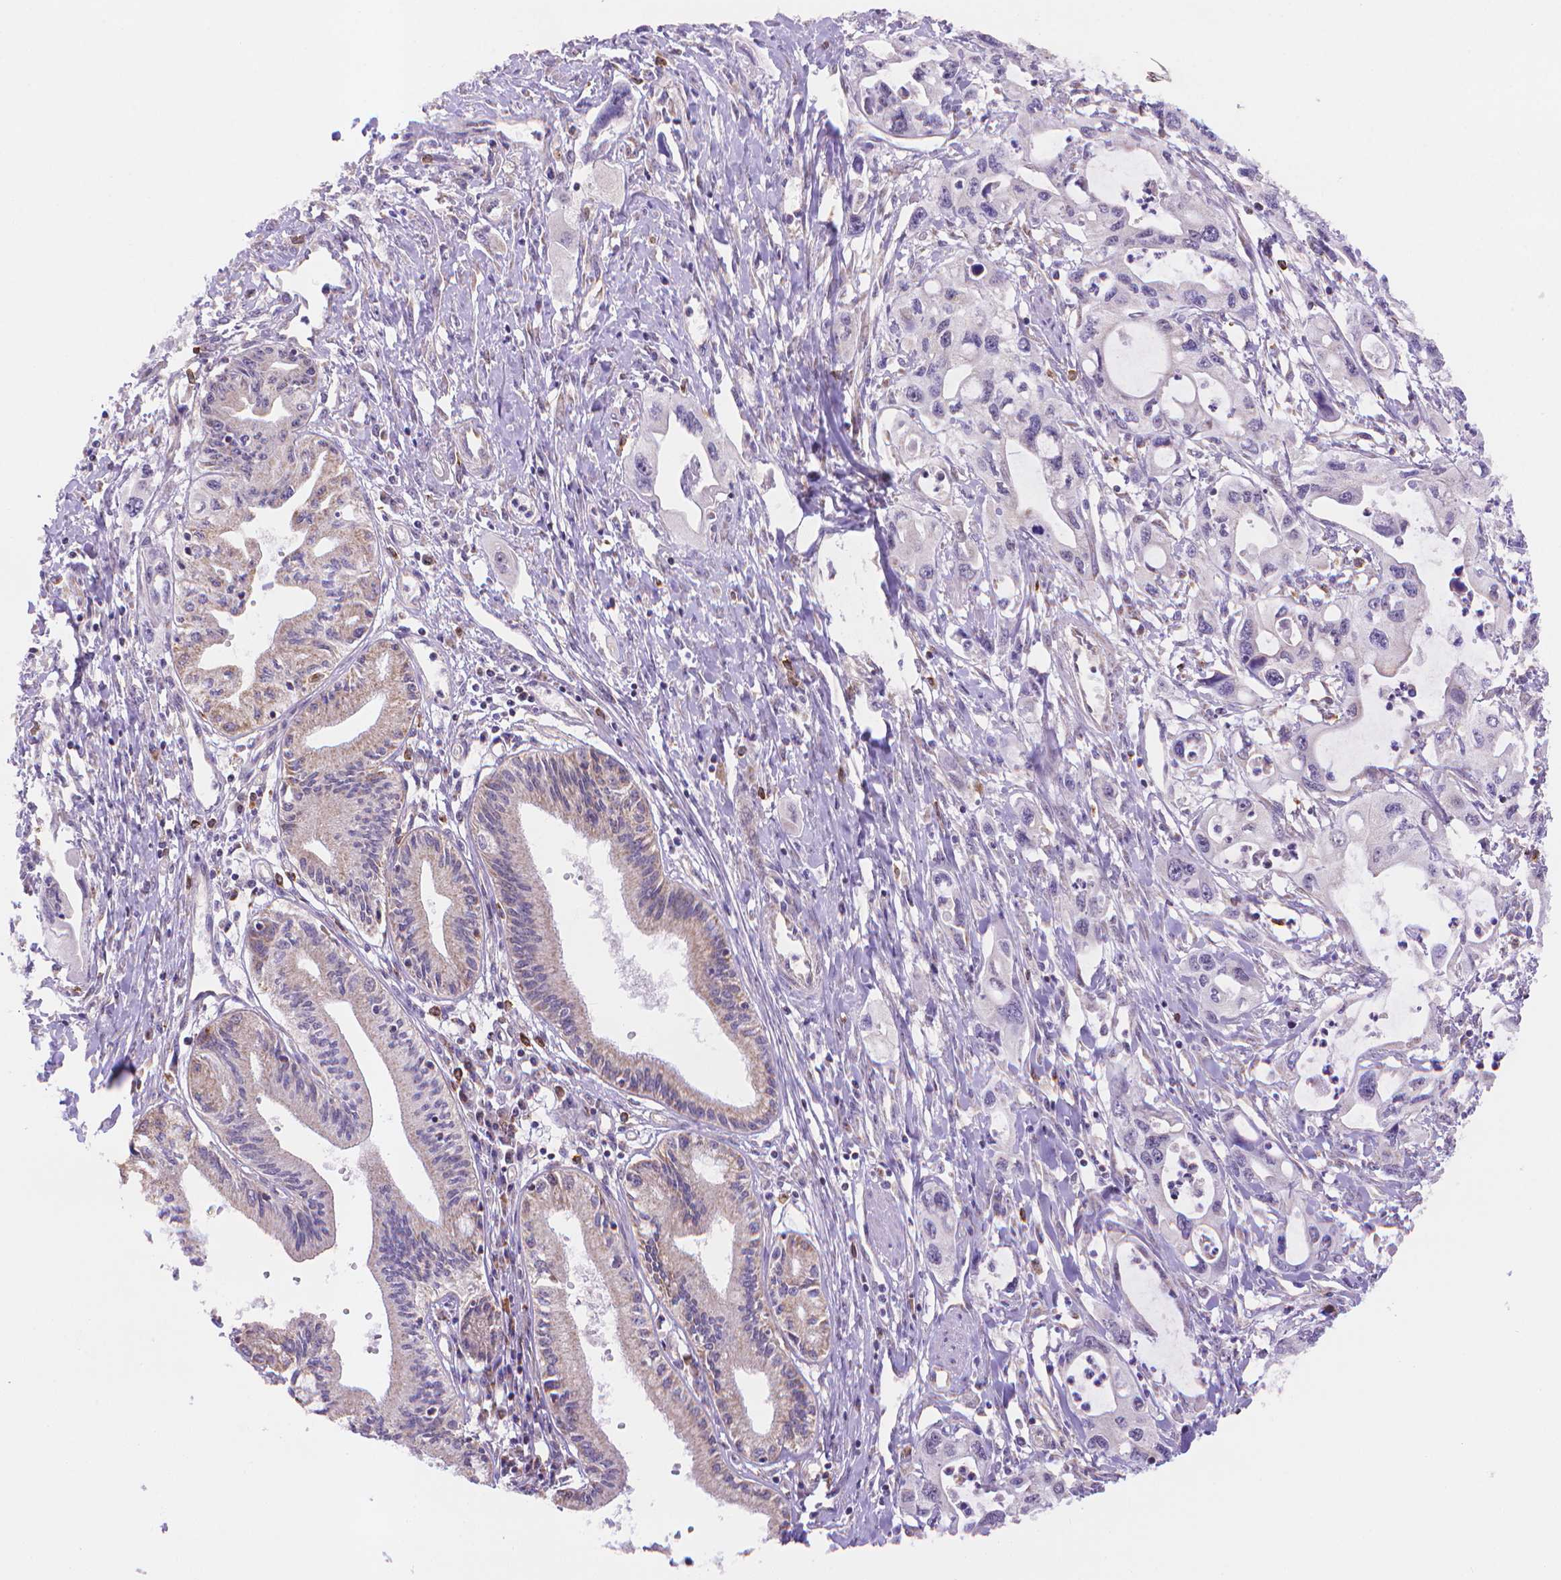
{"staining": {"intensity": "negative", "quantity": "none", "location": "none"}, "tissue": "pancreatic cancer", "cell_type": "Tumor cells", "image_type": "cancer", "snomed": [{"axis": "morphology", "description": "Adenocarcinoma, NOS"}, {"axis": "topography", "description": "Pancreas"}], "caption": "Histopathology image shows no significant protein staining in tumor cells of pancreatic cancer (adenocarcinoma).", "gene": "CYYR1", "patient": {"sex": "male", "age": 60}}